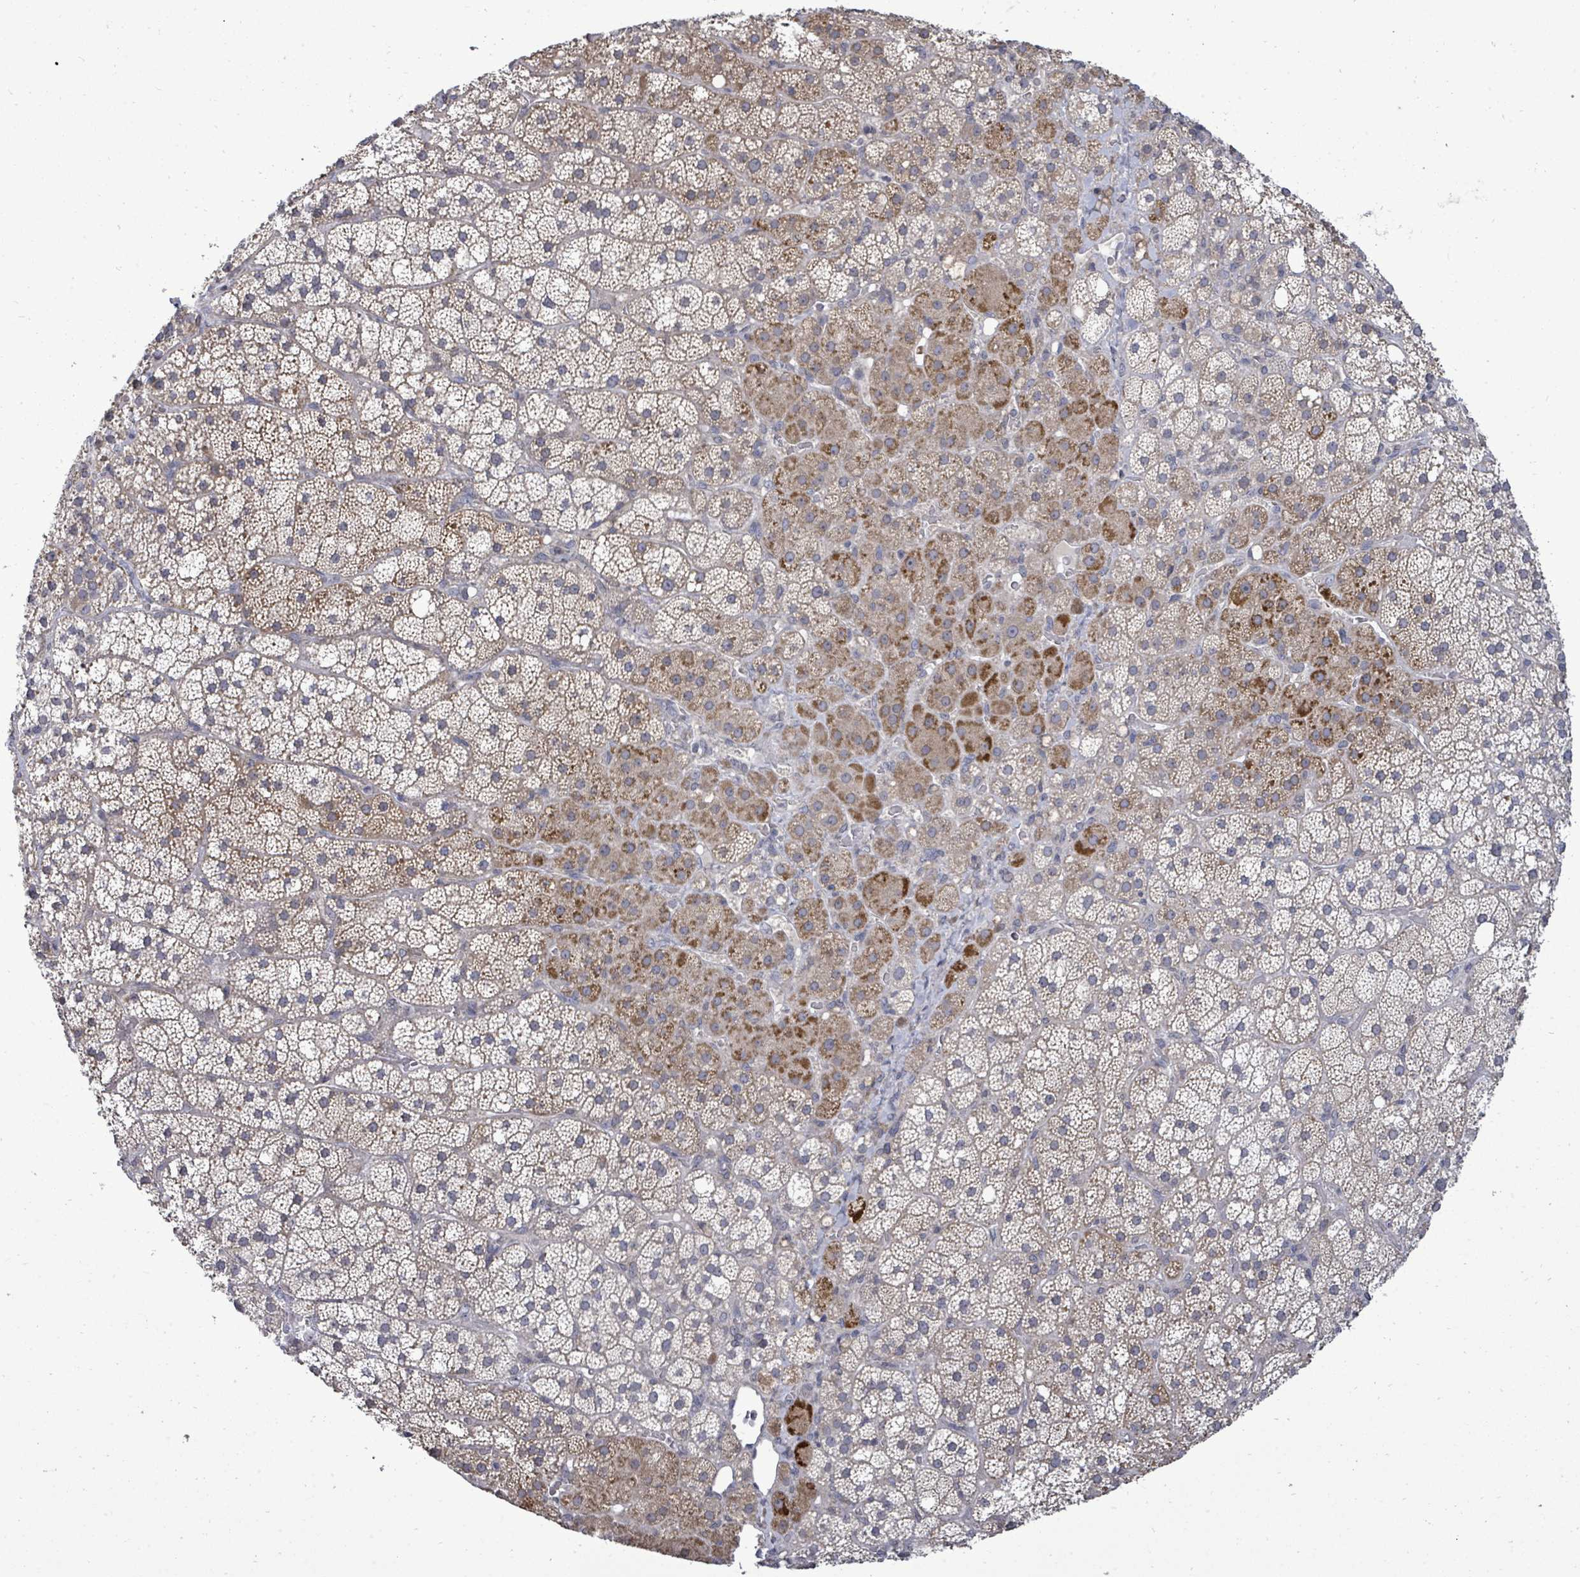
{"staining": {"intensity": "moderate", "quantity": "<25%", "location": "cytoplasmic/membranous"}, "tissue": "adrenal gland", "cell_type": "Glandular cells", "image_type": "normal", "snomed": [{"axis": "morphology", "description": "Normal tissue, NOS"}, {"axis": "topography", "description": "Adrenal gland"}], "caption": "Brown immunohistochemical staining in benign human adrenal gland reveals moderate cytoplasmic/membranous positivity in about <25% of glandular cells.", "gene": "POMGNT2", "patient": {"sex": "male", "age": 53}}